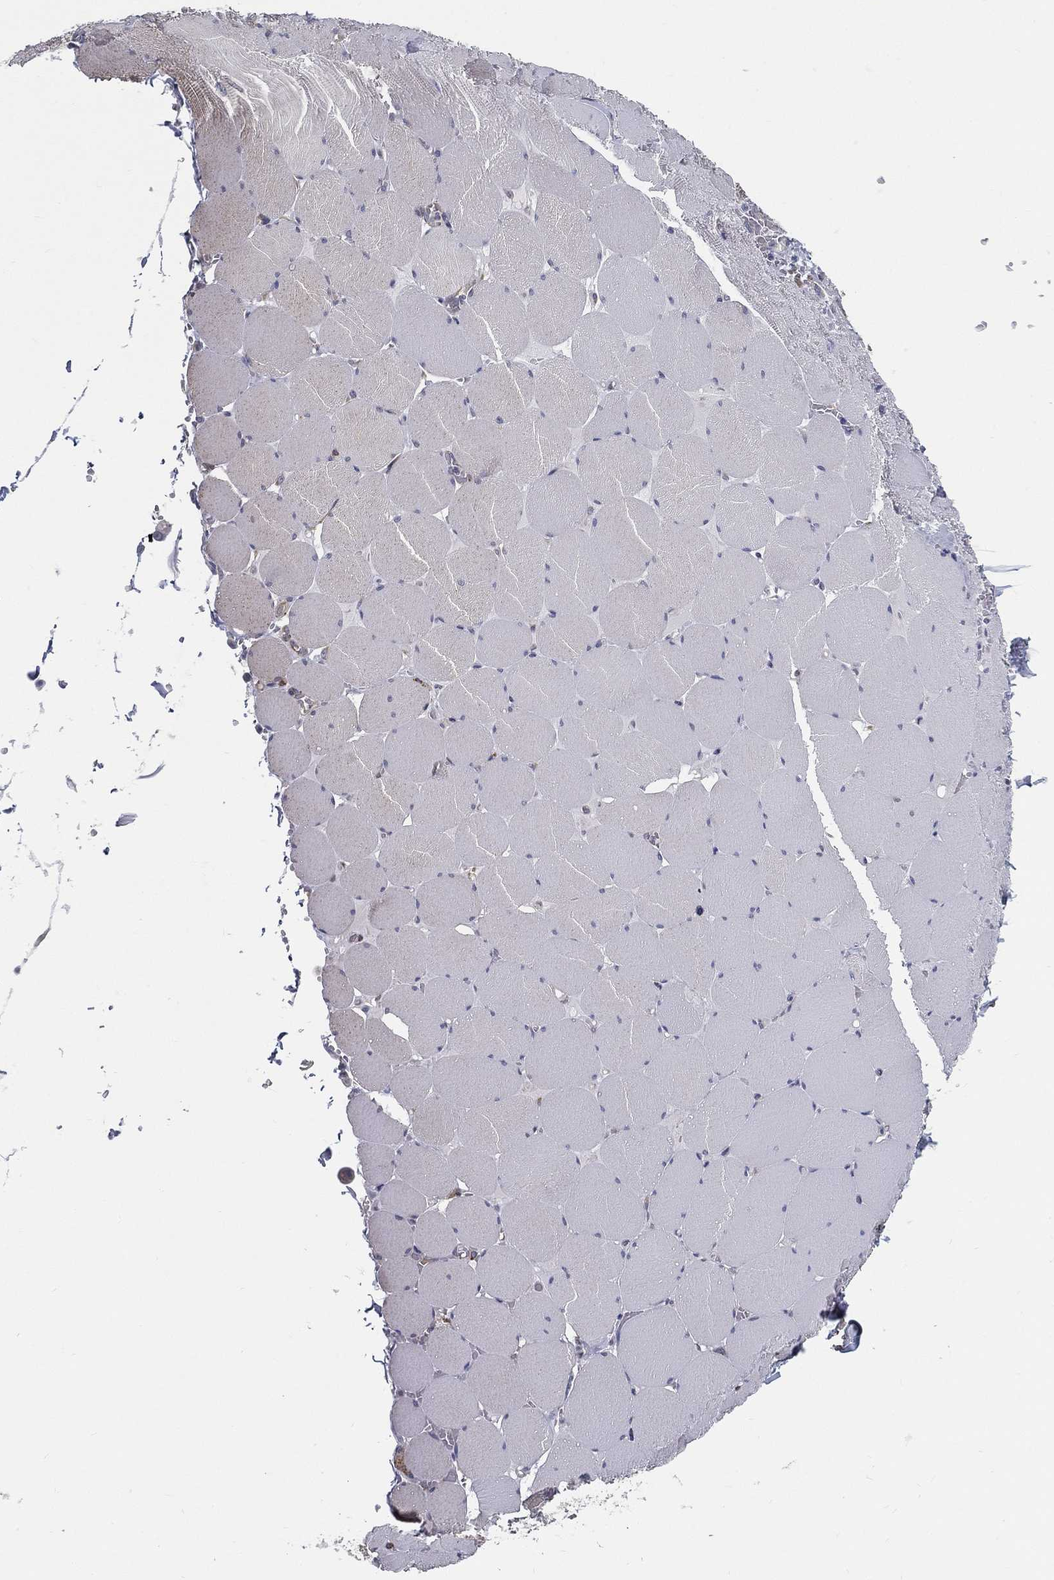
{"staining": {"intensity": "negative", "quantity": "none", "location": "none"}, "tissue": "skeletal muscle", "cell_type": "Myocytes", "image_type": "normal", "snomed": [{"axis": "morphology", "description": "Normal tissue, NOS"}, {"axis": "morphology", "description": "Malignant melanoma, Metastatic site"}, {"axis": "topography", "description": "Skeletal muscle"}], "caption": "DAB immunohistochemical staining of benign skeletal muscle demonstrates no significant staining in myocytes.", "gene": "LRRC56", "patient": {"sex": "male", "age": 50}}